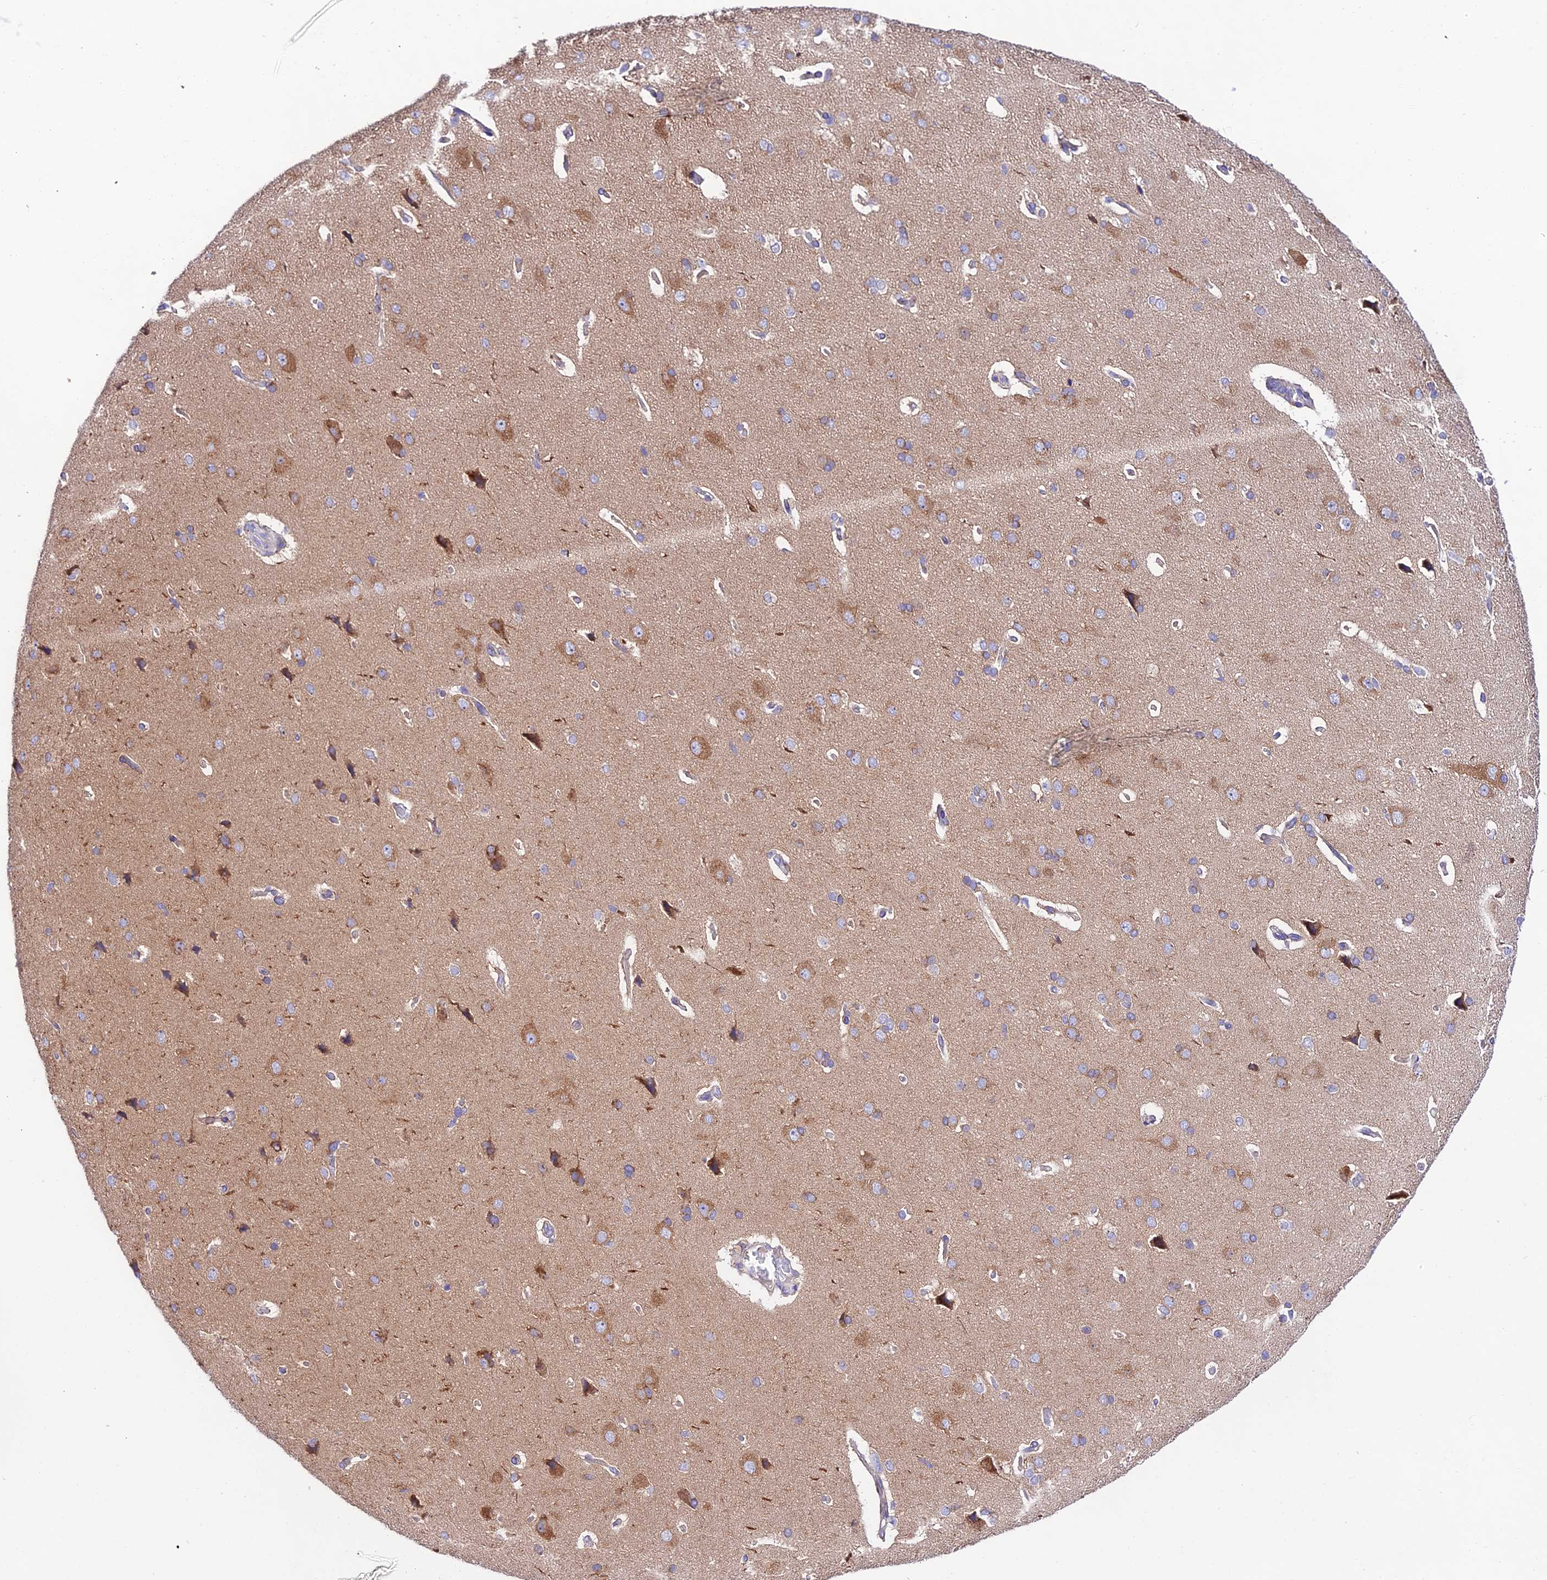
{"staining": {"intensity": "negative", "quantity": "none", "location": "none"}, "tissue": "cerebral cortex", "cell_type": "Endothelial cells", "image_type": "normal", "snomed": [{"axis": "morphology", "description": "Normal tissue, NOS"}, {"axis": "topography", "description": "Cerebral cortex"}], "caption": "IHC histopathology image of normal cerebral cortex stained for a protein (brown), which exhibits no positivity in endothelial cells. (DAB immunohistochemistry (IHC), high magnification).", "gene": "LACTB2", "patient": {"sex": "male", "age": 62}}